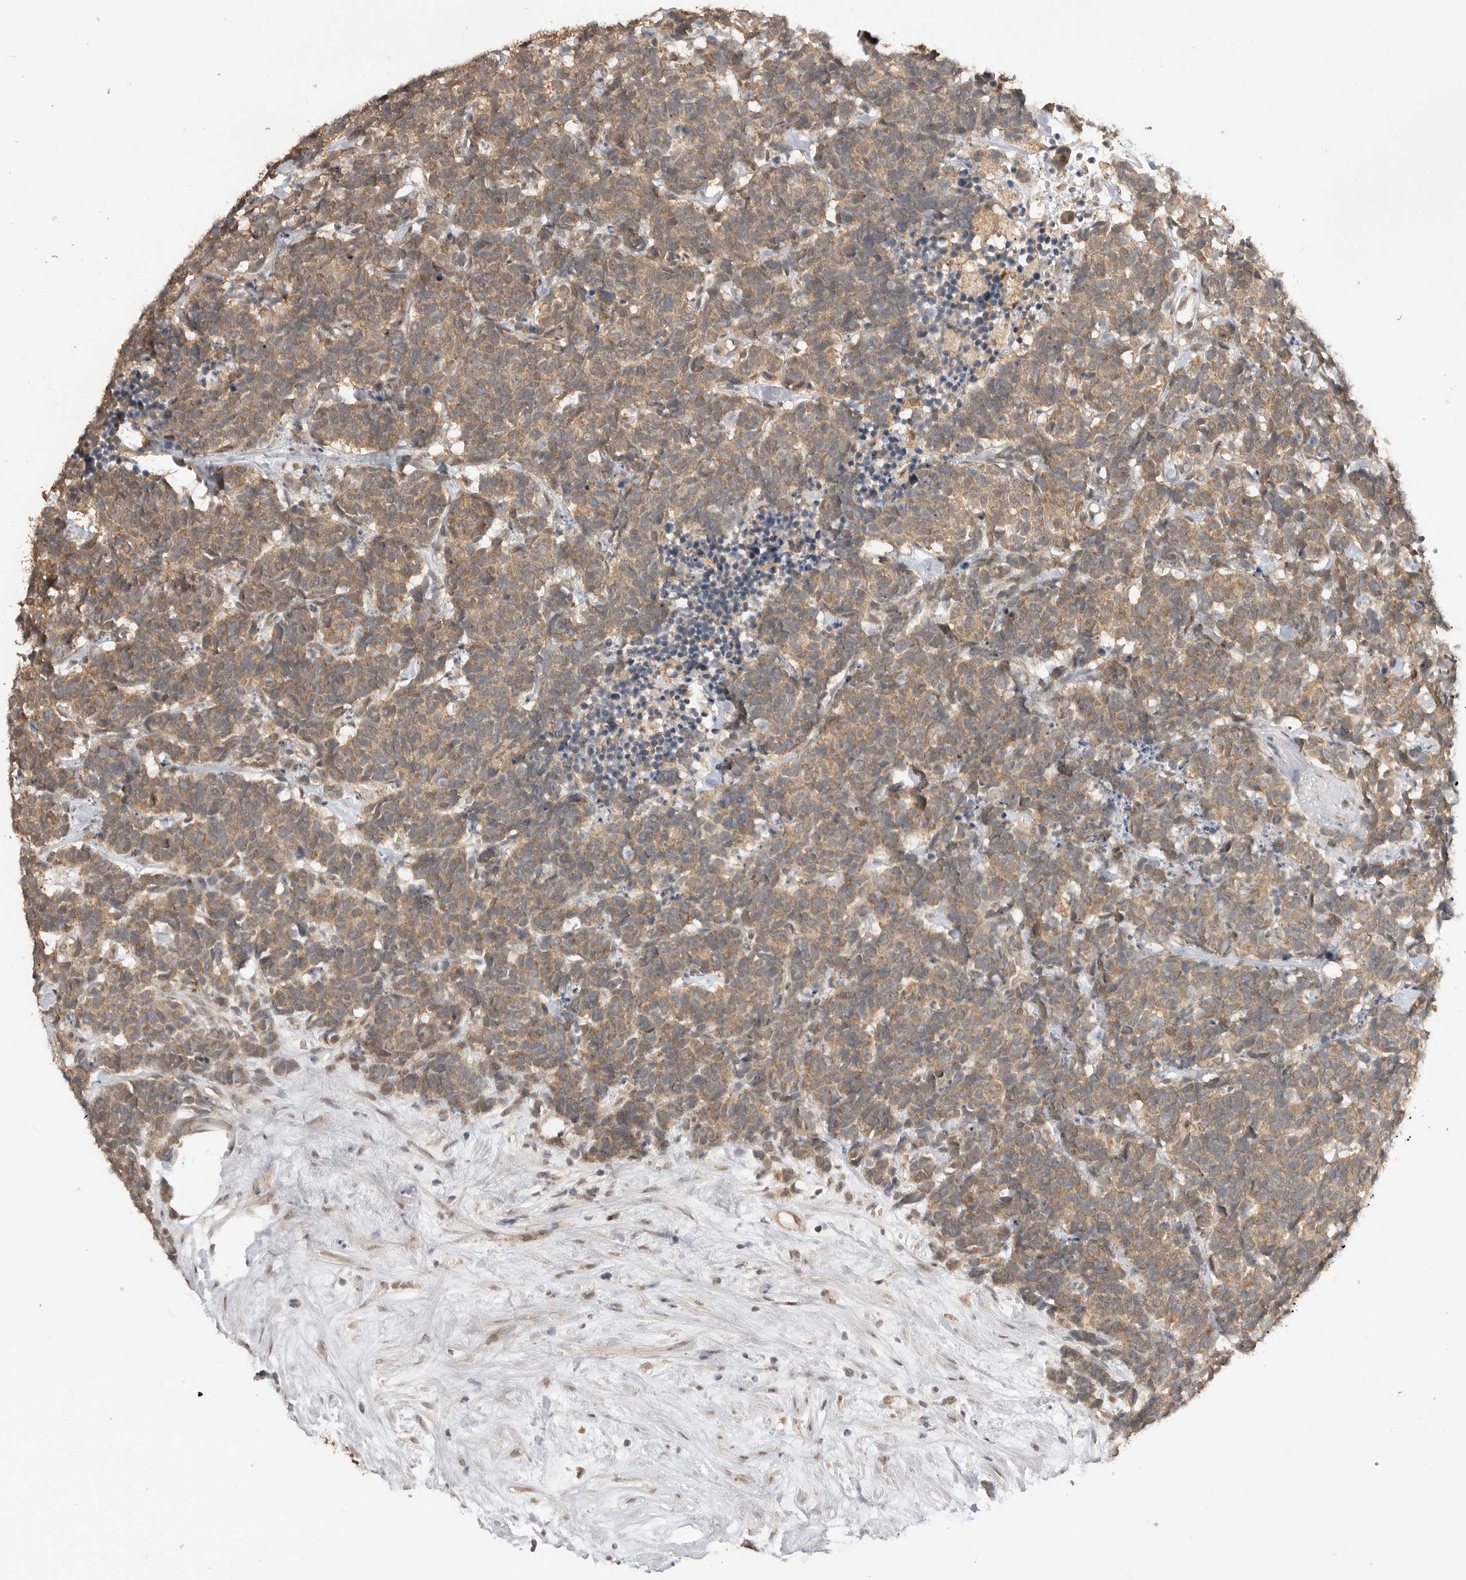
{"staining": {"intensity": "moderate", "quantity": ">75%", "location": "cytoplasmic/membranous"}, "tissue": "carcinoid", "cell_type": "Tumor cells", "image_type": "cancer", "snomed": [{"axis": "morphology", "description": "Carcinoma, NOS"}, {"axis": "morphology", "description": "Carcinoid, malignant, NOS"}, {"axis": "topography", "description": "Urinary bladder"}], "caption": "Immunohistochemical staining of human carcinoid reveals medium levels of moderate cytoplasmic/membranous protein staining in approximately >75% of tumor cells. (DAB IHC, brown staining for protein, blue staining for nuclei).", "gene": "ASPSCR1", "patient": {"sex": "male", "age": 57}}